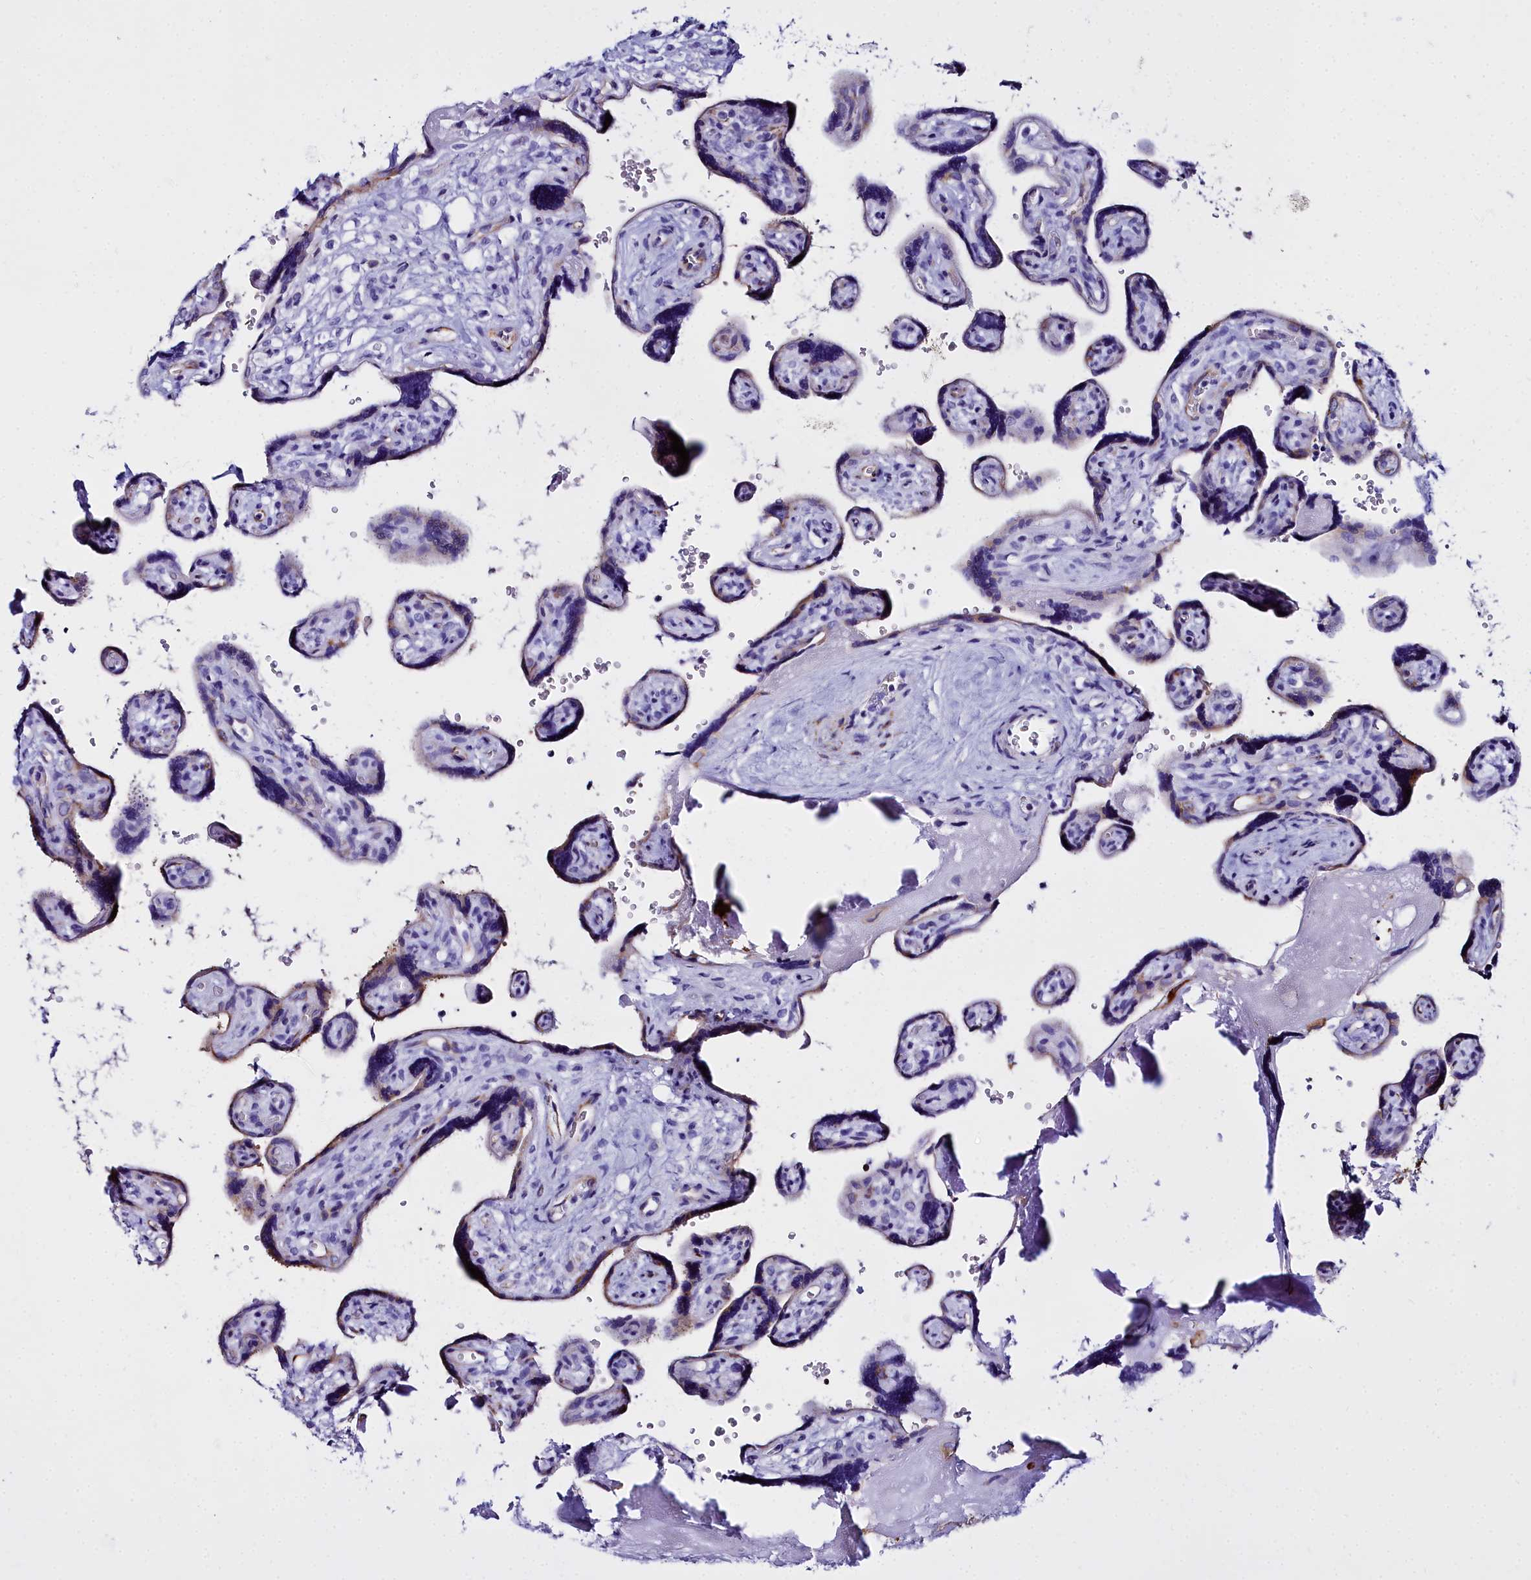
{"staining": {"intensity": "strong", "quantity": "<25%", "location": "cytoplasmic/membranous"}, "tissue": "placenta", "cell_type": "Trophoblastic cells", "image_type": "normal", "snomed": [{"axis": "morphology", "description": "Normal tissue, NOS"}, {"axis": "topography", "description": "Placenta"}], "caption": "Normal placenta demonstrates strong cytoplasmic/membranous positivity in approximately <25% of trophoblastic cells, visualized by immunohistochemistry. Nuclei are stained in blue.", "gene": "TXNDC5", "patient": {"sex": "female", "age": 39}}